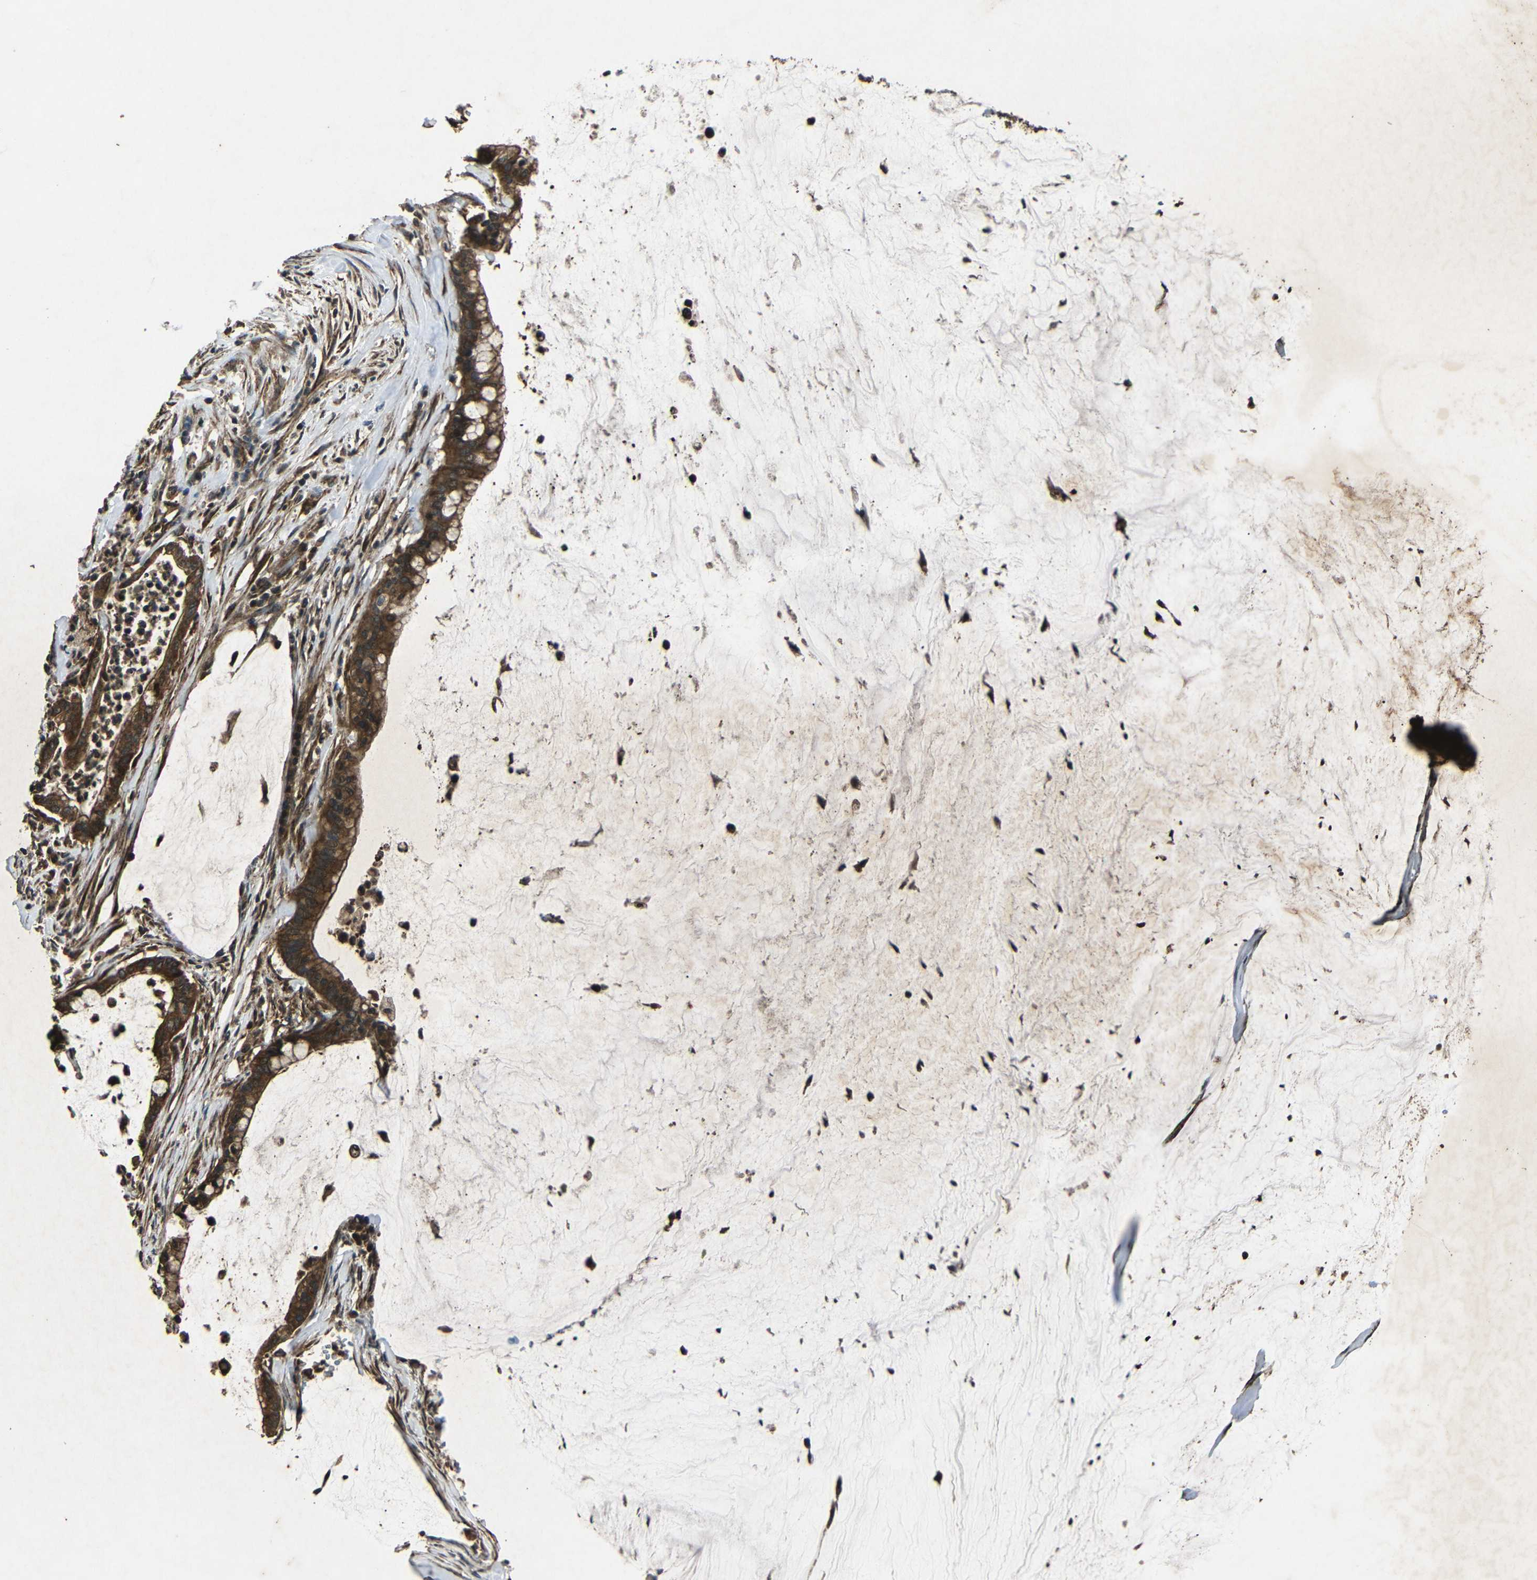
{"staining": {"intensity": "strong", "quantity": ">75%", "location": "cytoplasmic/membranous"}, "tissue": "pancreatic cancer", "cell_type": "Tumor cells", "image_type": "cancer", "snomed": [{"axis": "morphology", "description": "Adenocarcinoma, NOS"}, {"axis": "topography", "description": "Pancreas"}], "caption": "Immunohistochemical staining of human pancreatic cancer displays high levels of strong cytoplasmic/membranous protein positivity in approximately >75% of tumor cells.", "gene": "PLK2", "patient": {"sex": "male", "age": 41}}